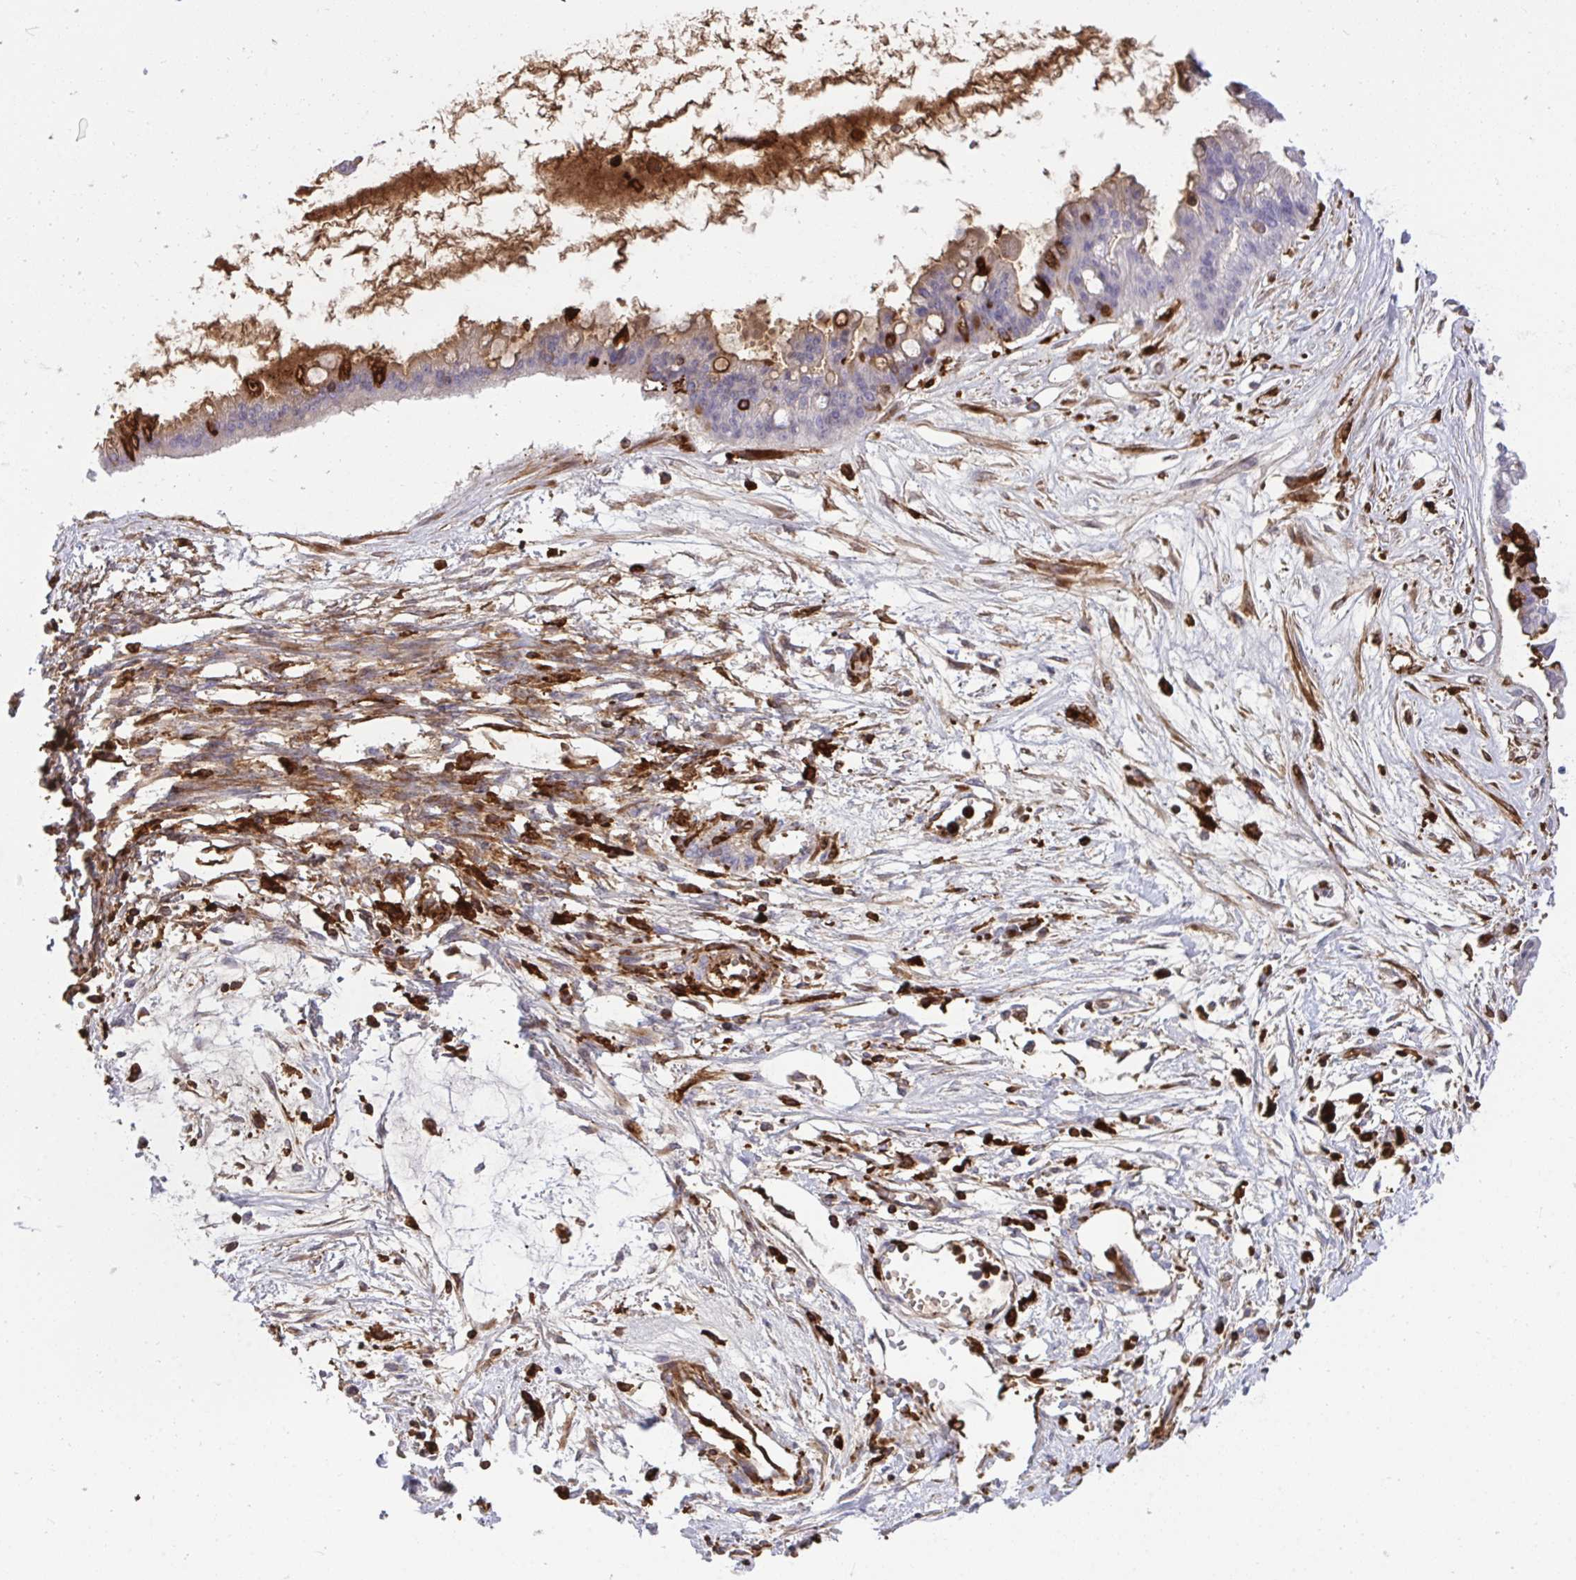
{"staining": {"intensity": "strong", "quantity": "<25%", "location": "cytoplasmic/membranous"}, "tissue": "ovarian cancer", "cell_type": "Tumor cells", "image_type": "cancer", "snomed": [{"axis": "morphology", "description": "Cystadenocarcinoma, mucinous, NOS"}, {"axis": "topography", "description": "Ovary"}], "caption": "Mucinous cystadenocarcinoma (ovarian) was stained to show a protein in brown. There is medium levels of strong cytoplasmic/membranous positivity in approximately <25% of tumor cells.", "gene": "F2", "patient": {"sex": "female", "age": 73}}